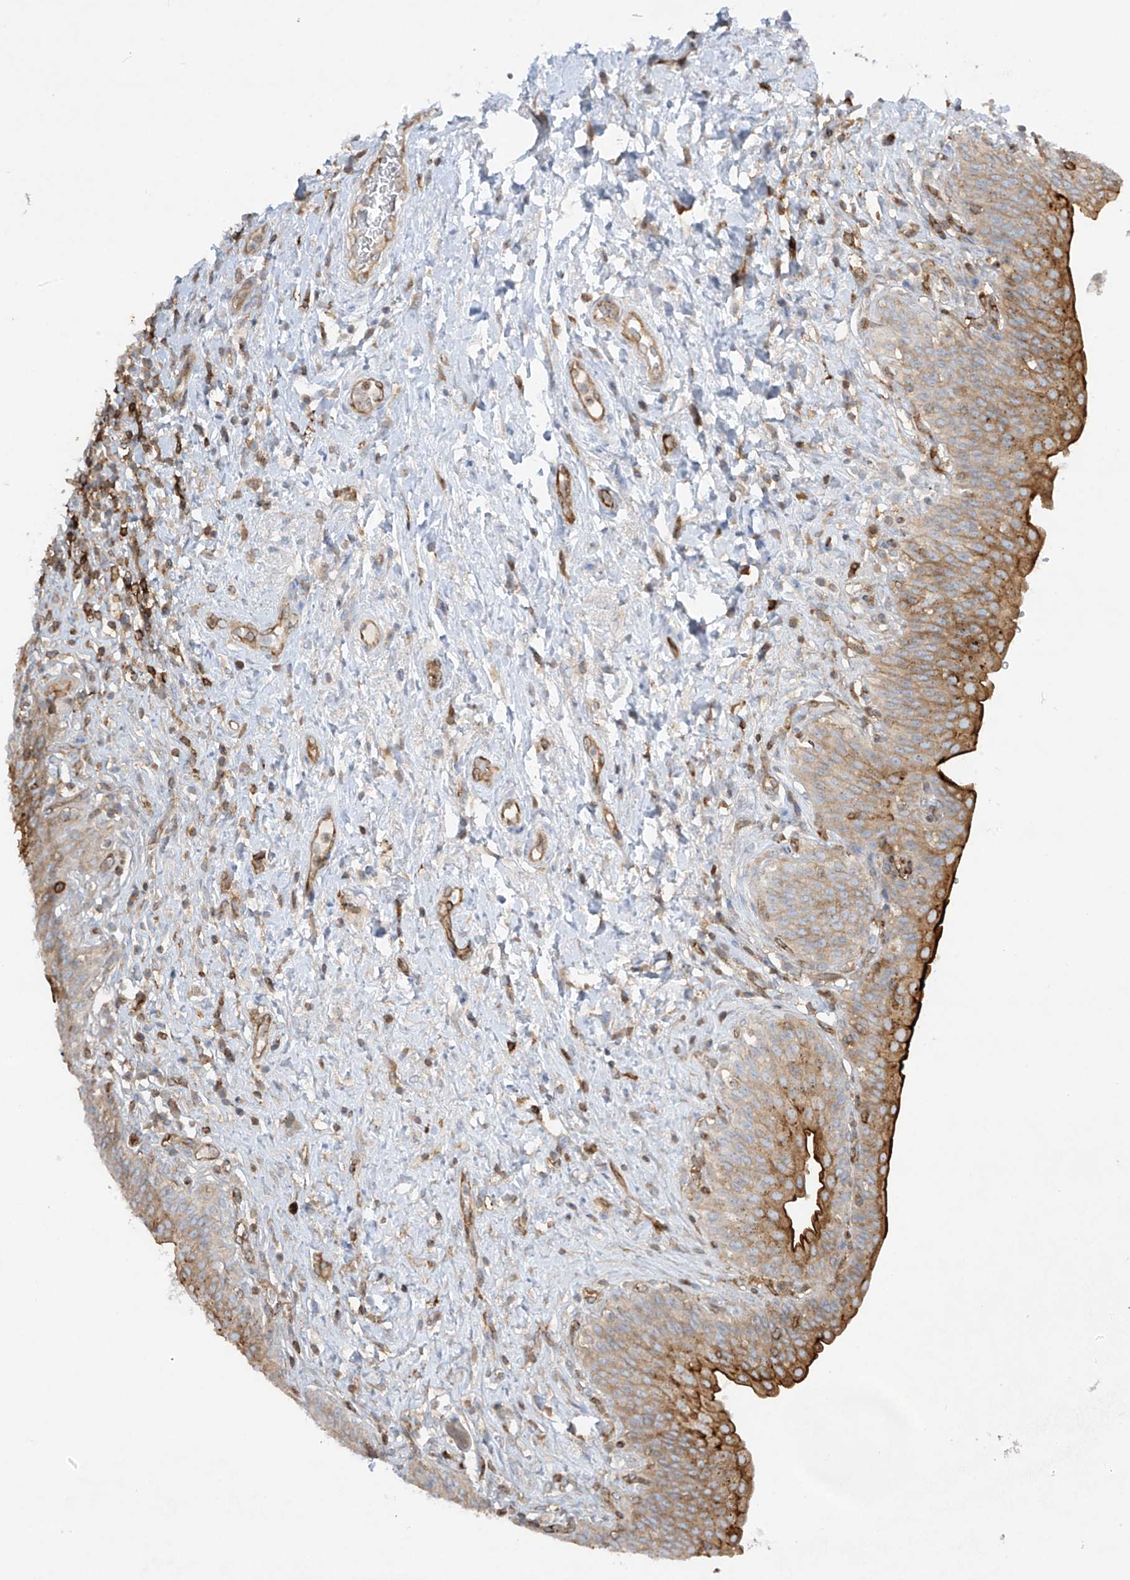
{"staining": {"intensity": "strong", "quantity": "<25%", "location": "cytoplasmic/membranous"}, "tissue": "urinary bladder", "cell_type": "Urothelial cells", "image_type": "normal", "snomed": [{"axis": "morphology", "description": "Normal tissue, NOS"}, {"axis": "topography", "description": "Urinary bladder"}], "caption": "Immunohistochemical staining of unremarkable urinary bladder shows medium levels of strong cytoplasmic/membranous staining in about <25% of urothelial cells.", "gene": "HLA", "patient": {"sex": "male", "age": 83}}